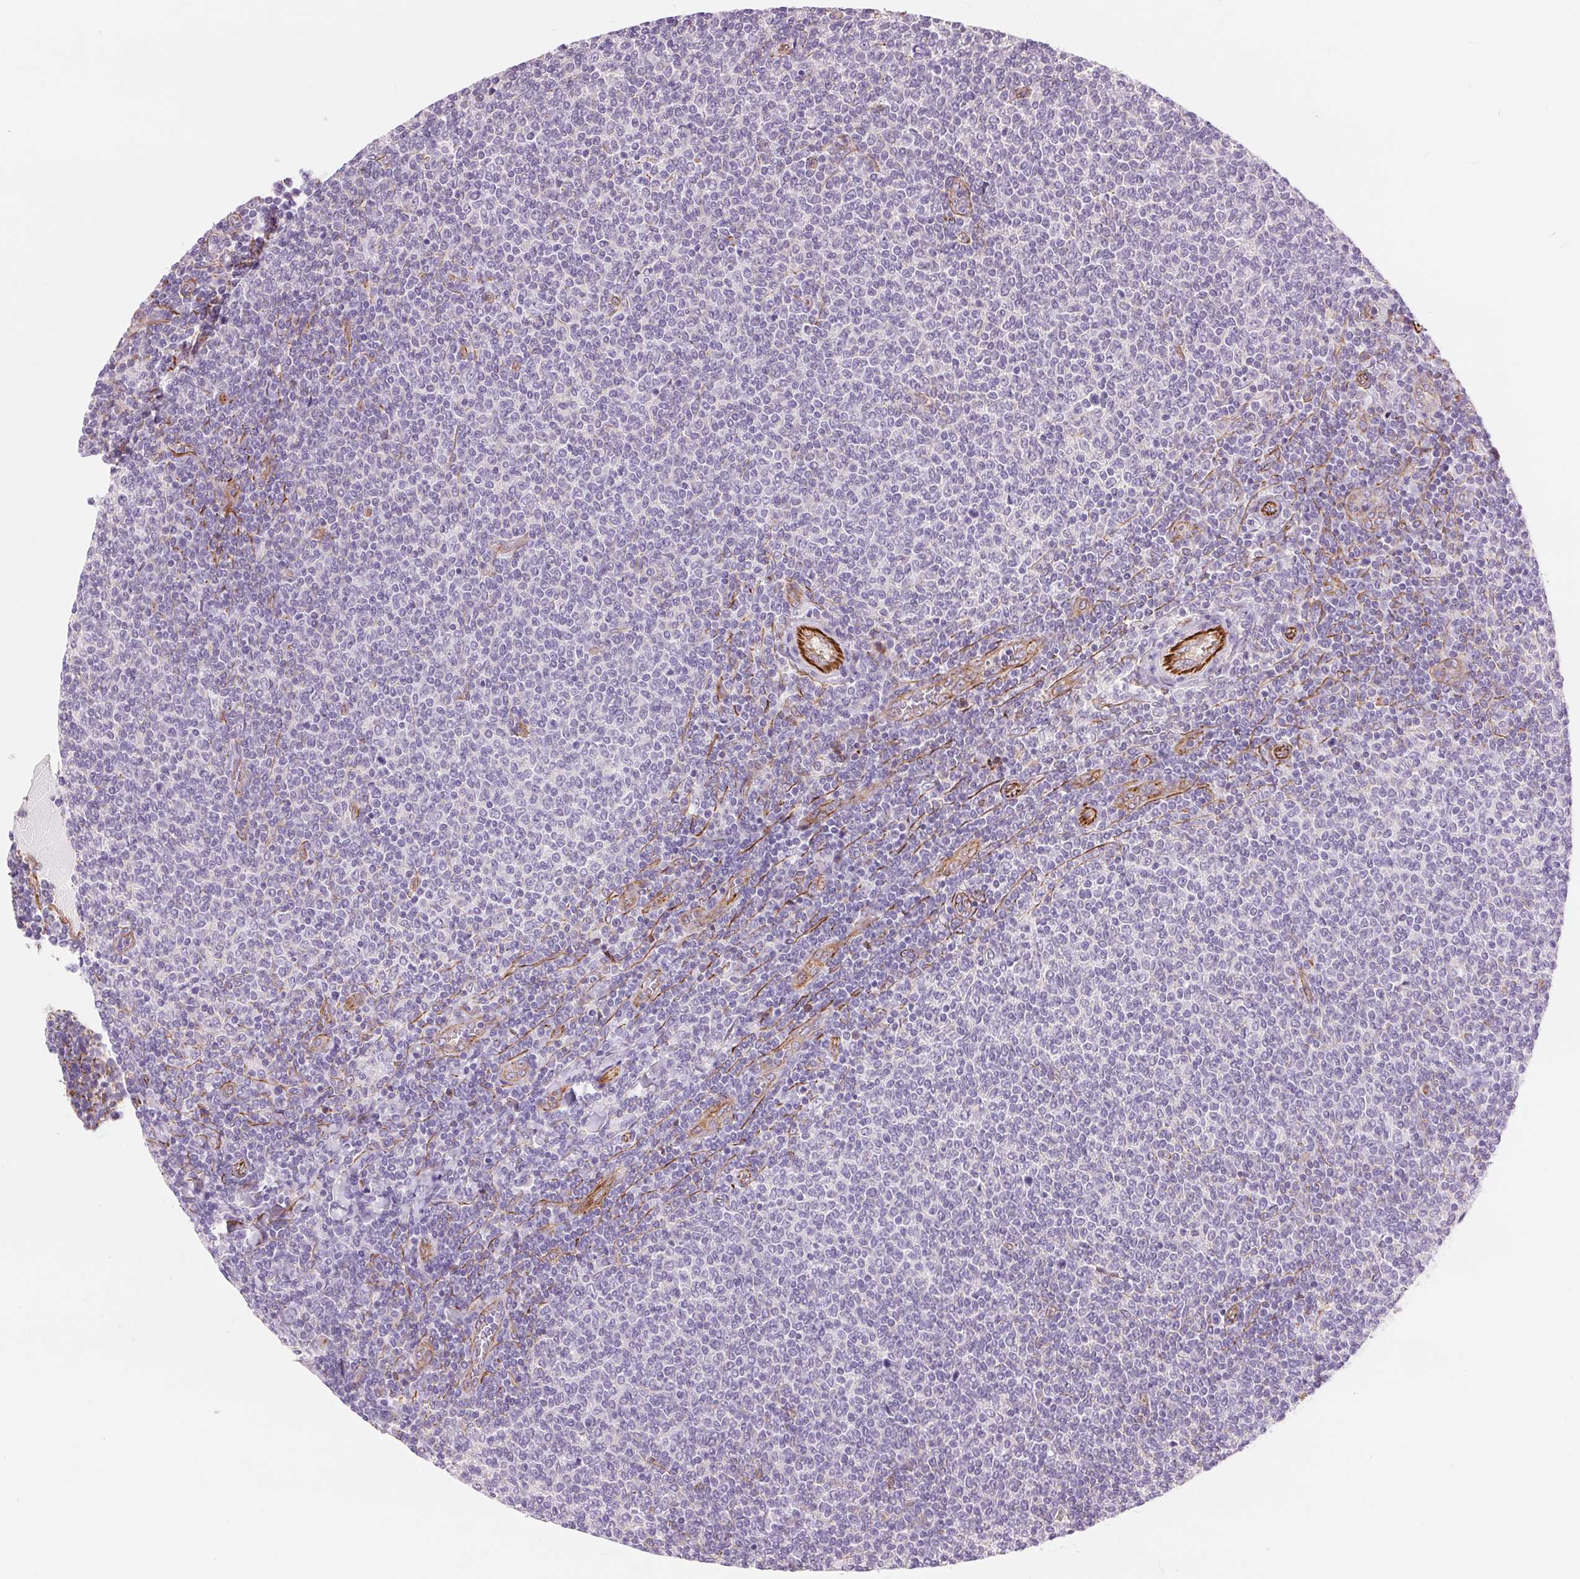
{"staining": {"intensity": "negative", "quantity": "none", "location": "none"}, "tissue": "lymphoma", "cell_type": "Tumor cells", "image_type": "cancer", "snomed": [{"axis": "morphology", "description": "Malignant lymphoma, non-Hodgkin's type, Low grade"}, {"axis": "topography", "description": "Lymph node"}], "caption": "Tumor cells are negative for brown protein staining in malignant lymphoma, non-Hodgkin's type (low-grade).", "gene": "DIXDC1", "patient": {"sex": "male", "age": 52}}